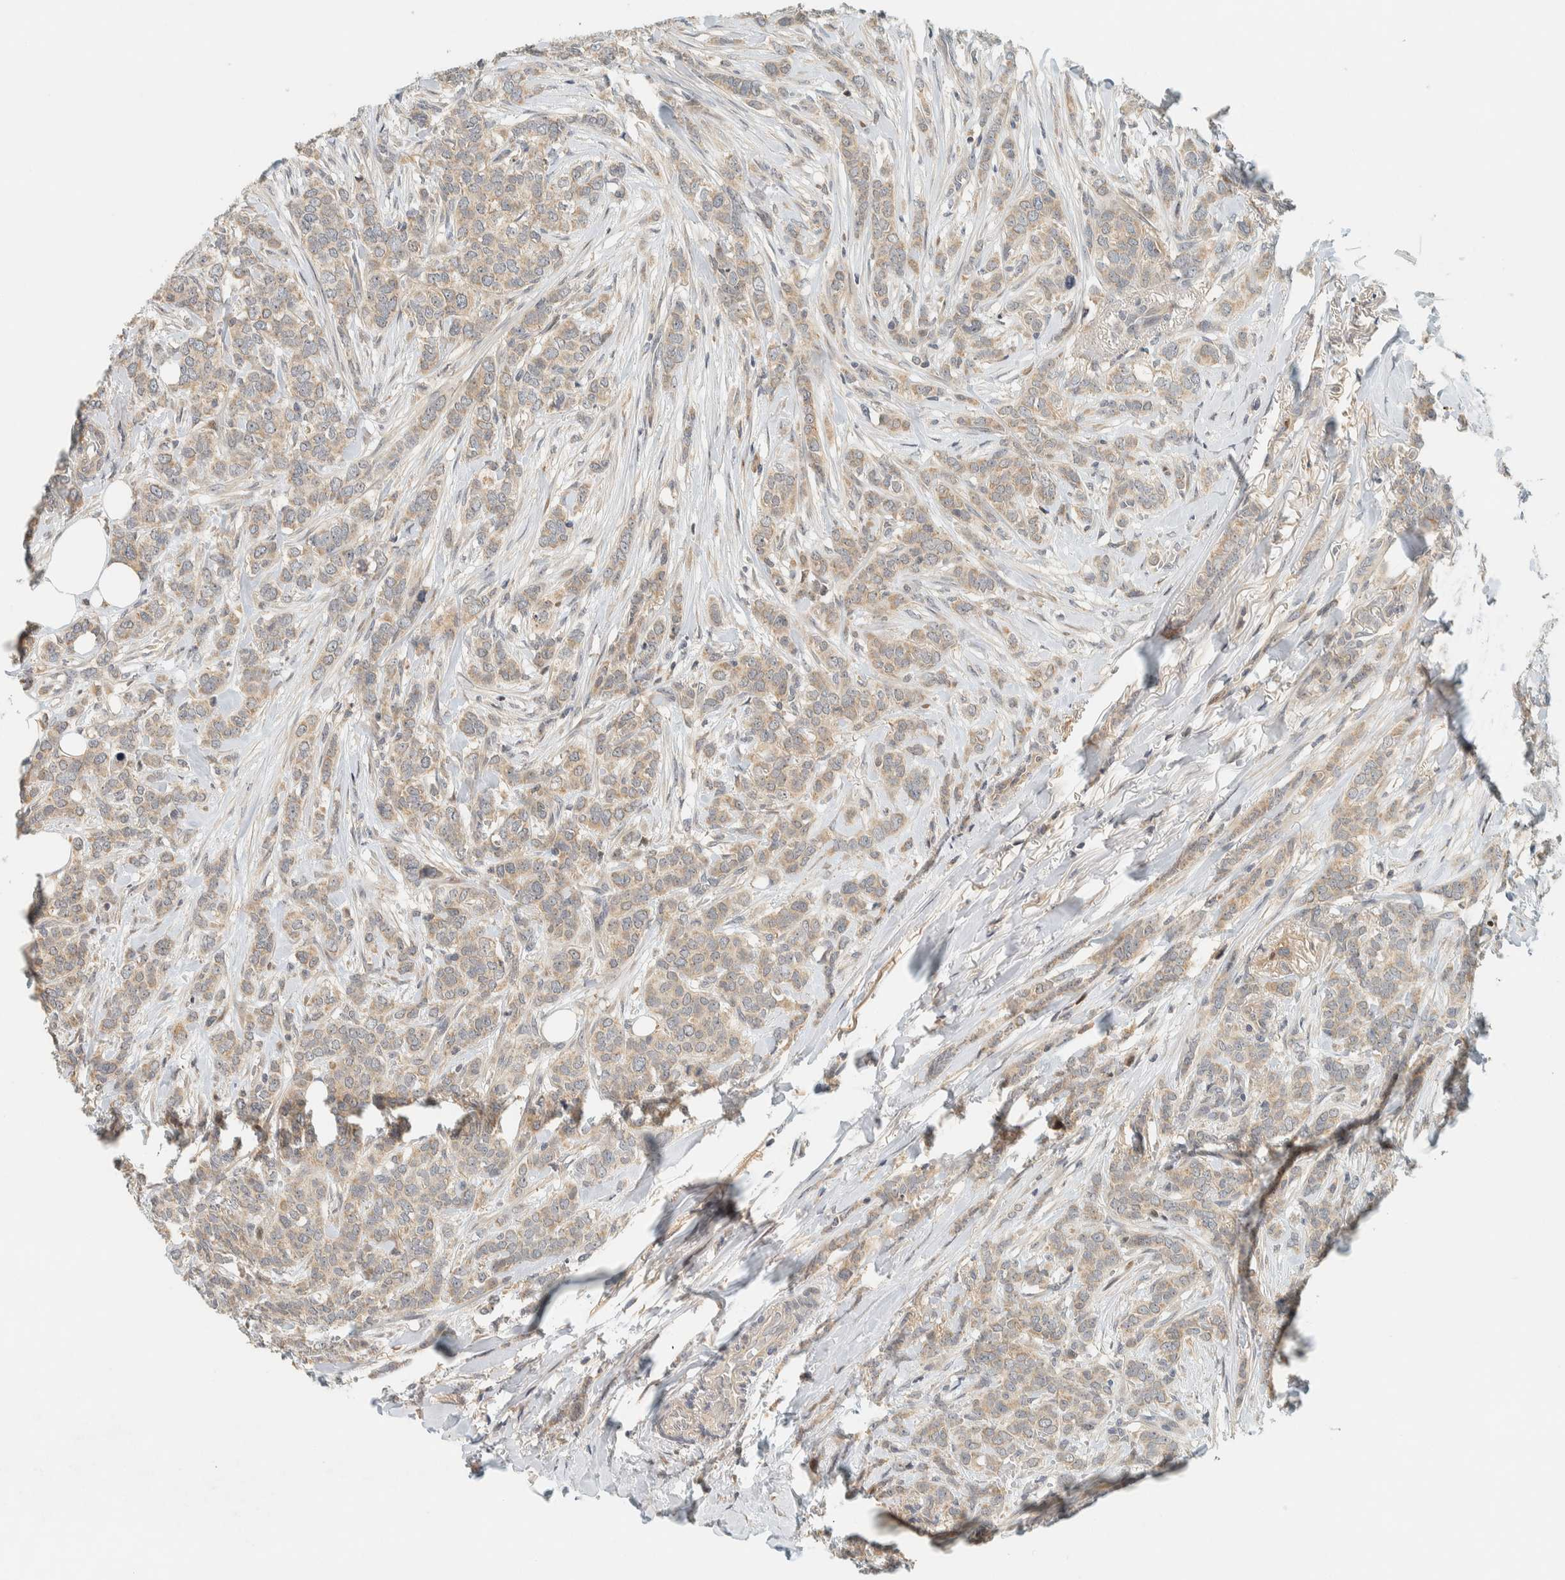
{"staining": {"intensity": "weak", "quantity": ">75%", "location": "cytoplasmic/membranous"}, "tissue": "breast cancer", "cell_type": "Tumor cells", "image_type": "cancer", "snomed": [{"axis": "morphology", "description": "Lobular carcinoma"}, {"axis": "topography", "description": "Skin"}, {"axis": "topography", "description": "Breast"}], "caption": "Protein staining by IHC demonstrates weak cytoplasmic/membranous positivity in approximately >75% of tumor cells in breast lobular carcinoma.", "gene": "CCDC171", "patient": {"sex": "female", "age": 46}}